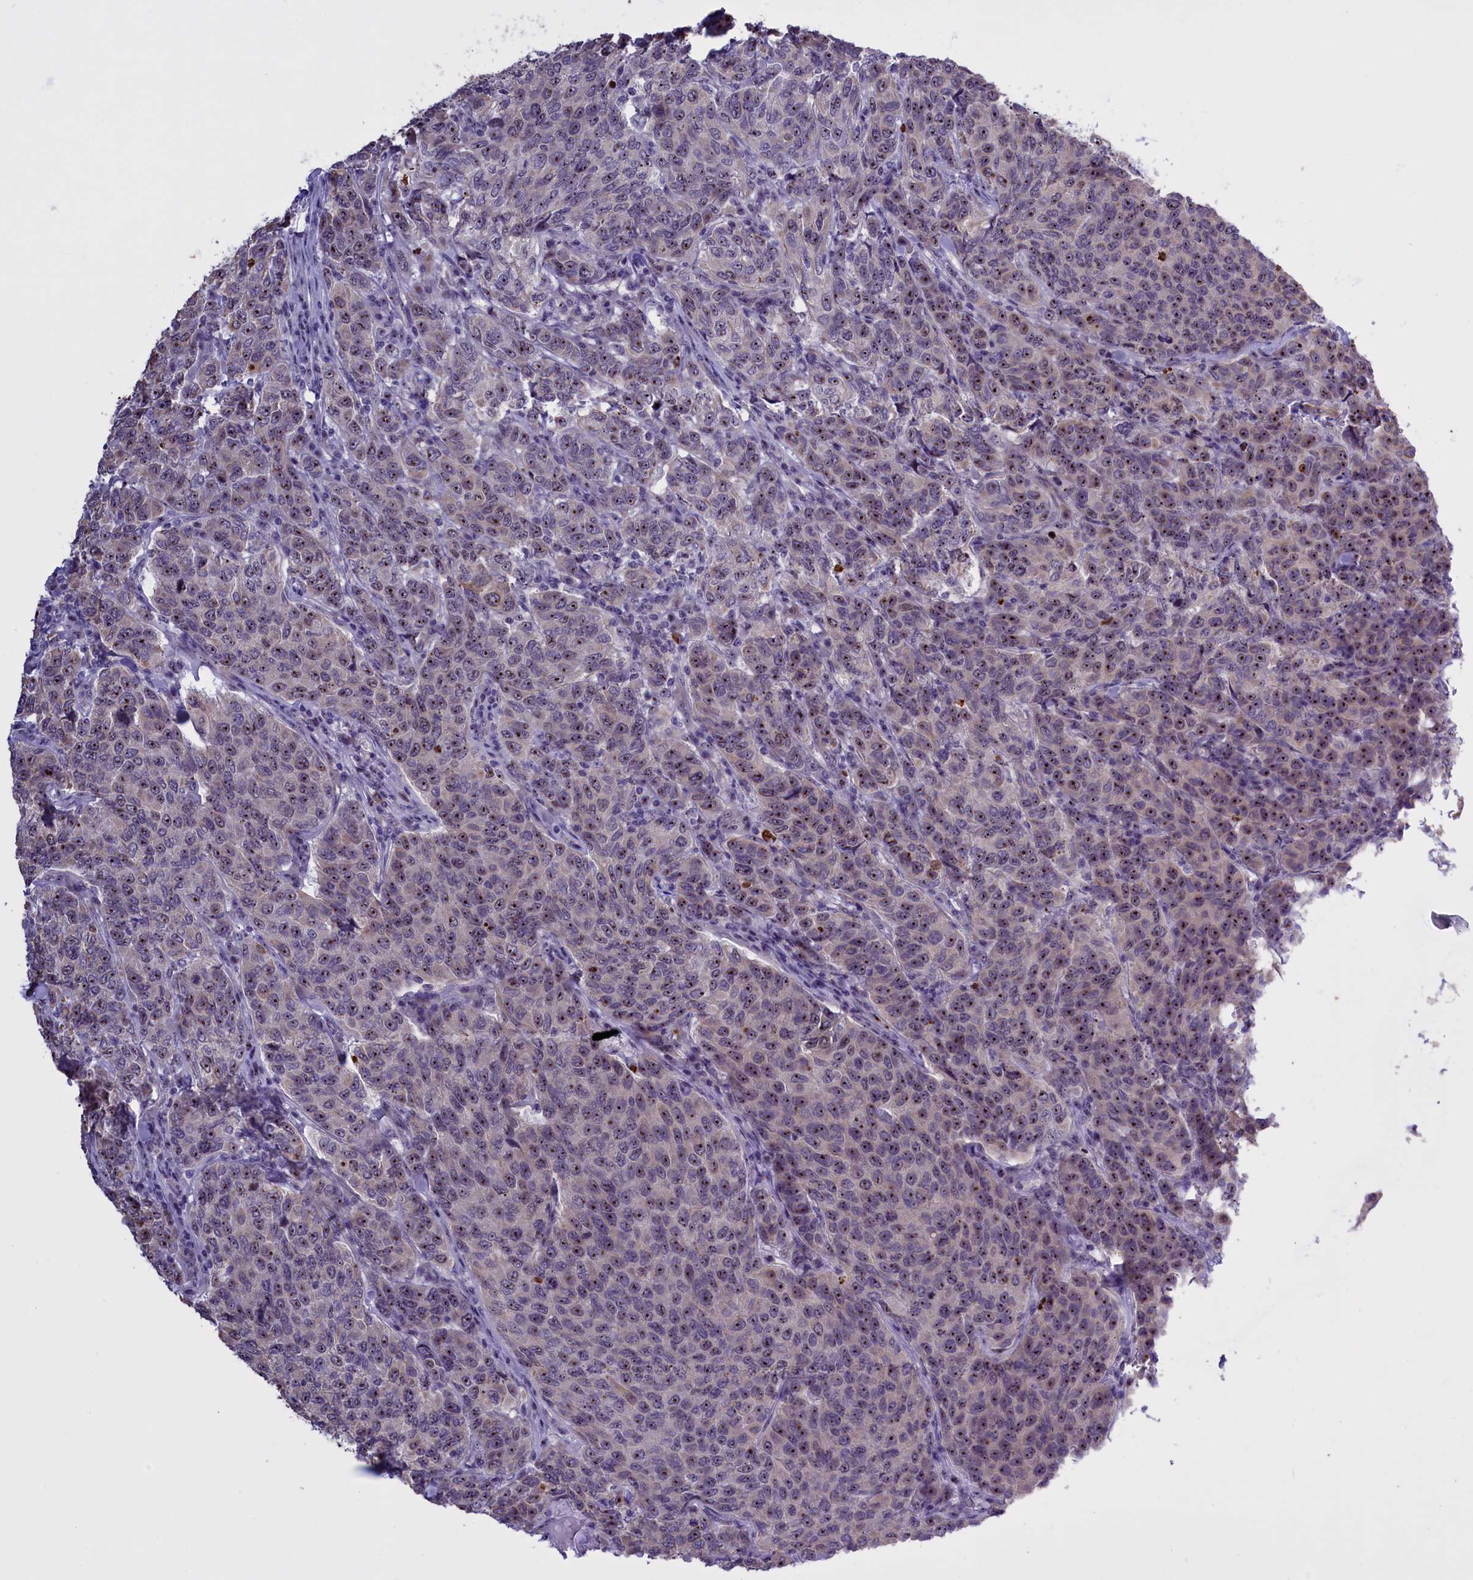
{"staining": {"intensity": "moderate", "quantity": ">75%", "location": "nuclear"}, "tissue": "breast cancer", "cell_type": "Tumor cells", "image_type": "cancer", "snomed": [{"axis": "morphology", "description": "Duct carcinoma"}, {"axis": "topography", "description": "Breast"}], "caption": "A photomicrograph of human breast cancer stained for a protein exhibits moderate nuclear brown staining in tumor cells. (DAB = brown stain, brightfield microscopy at high magnification).", "gene": "TBL3", "patient": {"sex": "female", "age": 55}}